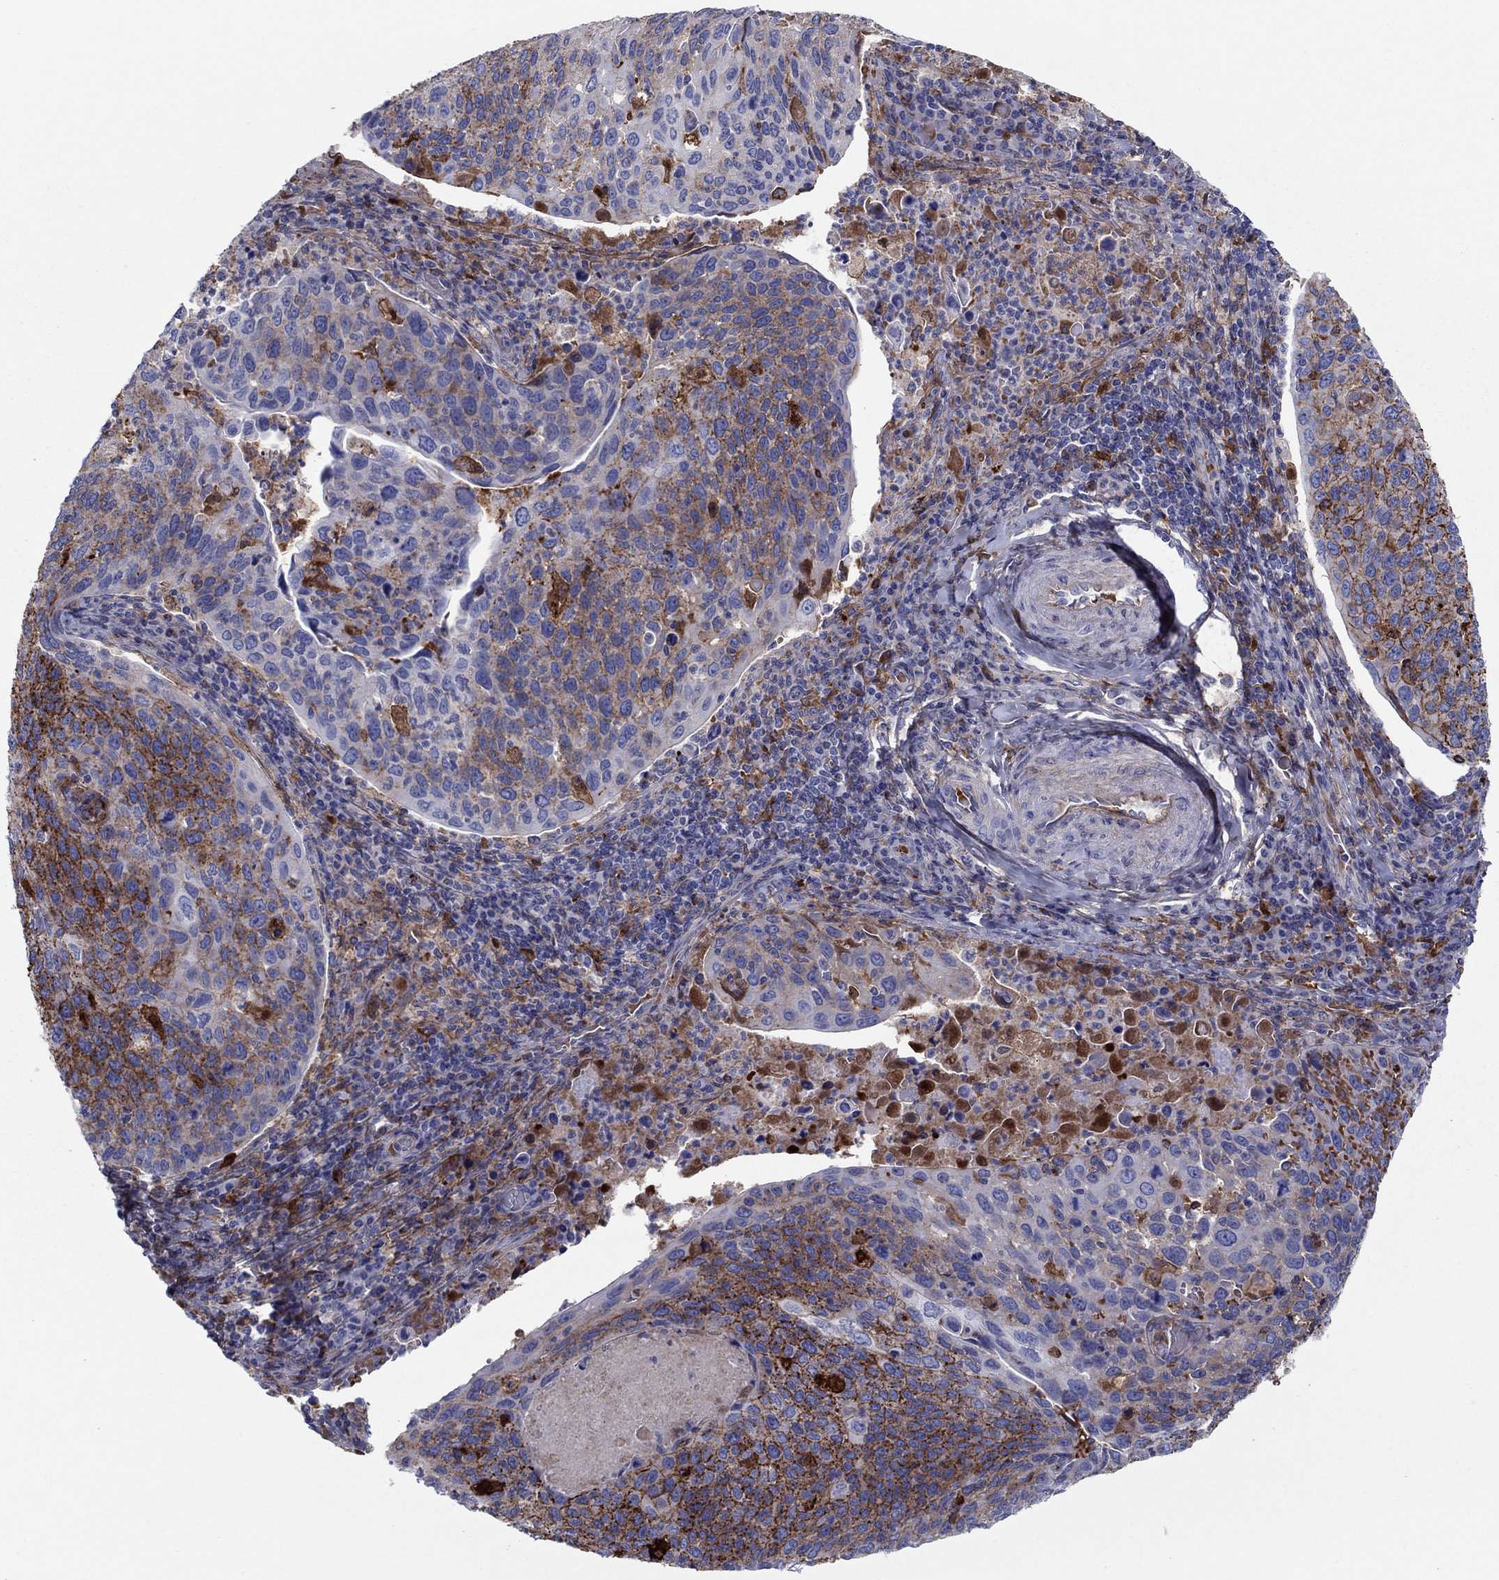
{"staining": {"intensity": "strong", "quantity": "25%-75%", "location": "cytoplasmic/membranous"}, "tissue": "cervical cancer", "cell_type": "Tumor cells", "image_type": "cancer", "snomed": [{"axis": "morphology", "description": "Squamous cell carcinoma, NOS"}, {"axis": "topography", "description": "Cervix"}], "caption": "DAB (3,3'-diaminobenzidine) immunohistochemical staining of human cervical cancer shows strong cytoplasmic/membranous protein expression in about 25%-75% of tumor cells.", "gene": "HPX", "patient": {"sex": "female", "age": 54}}